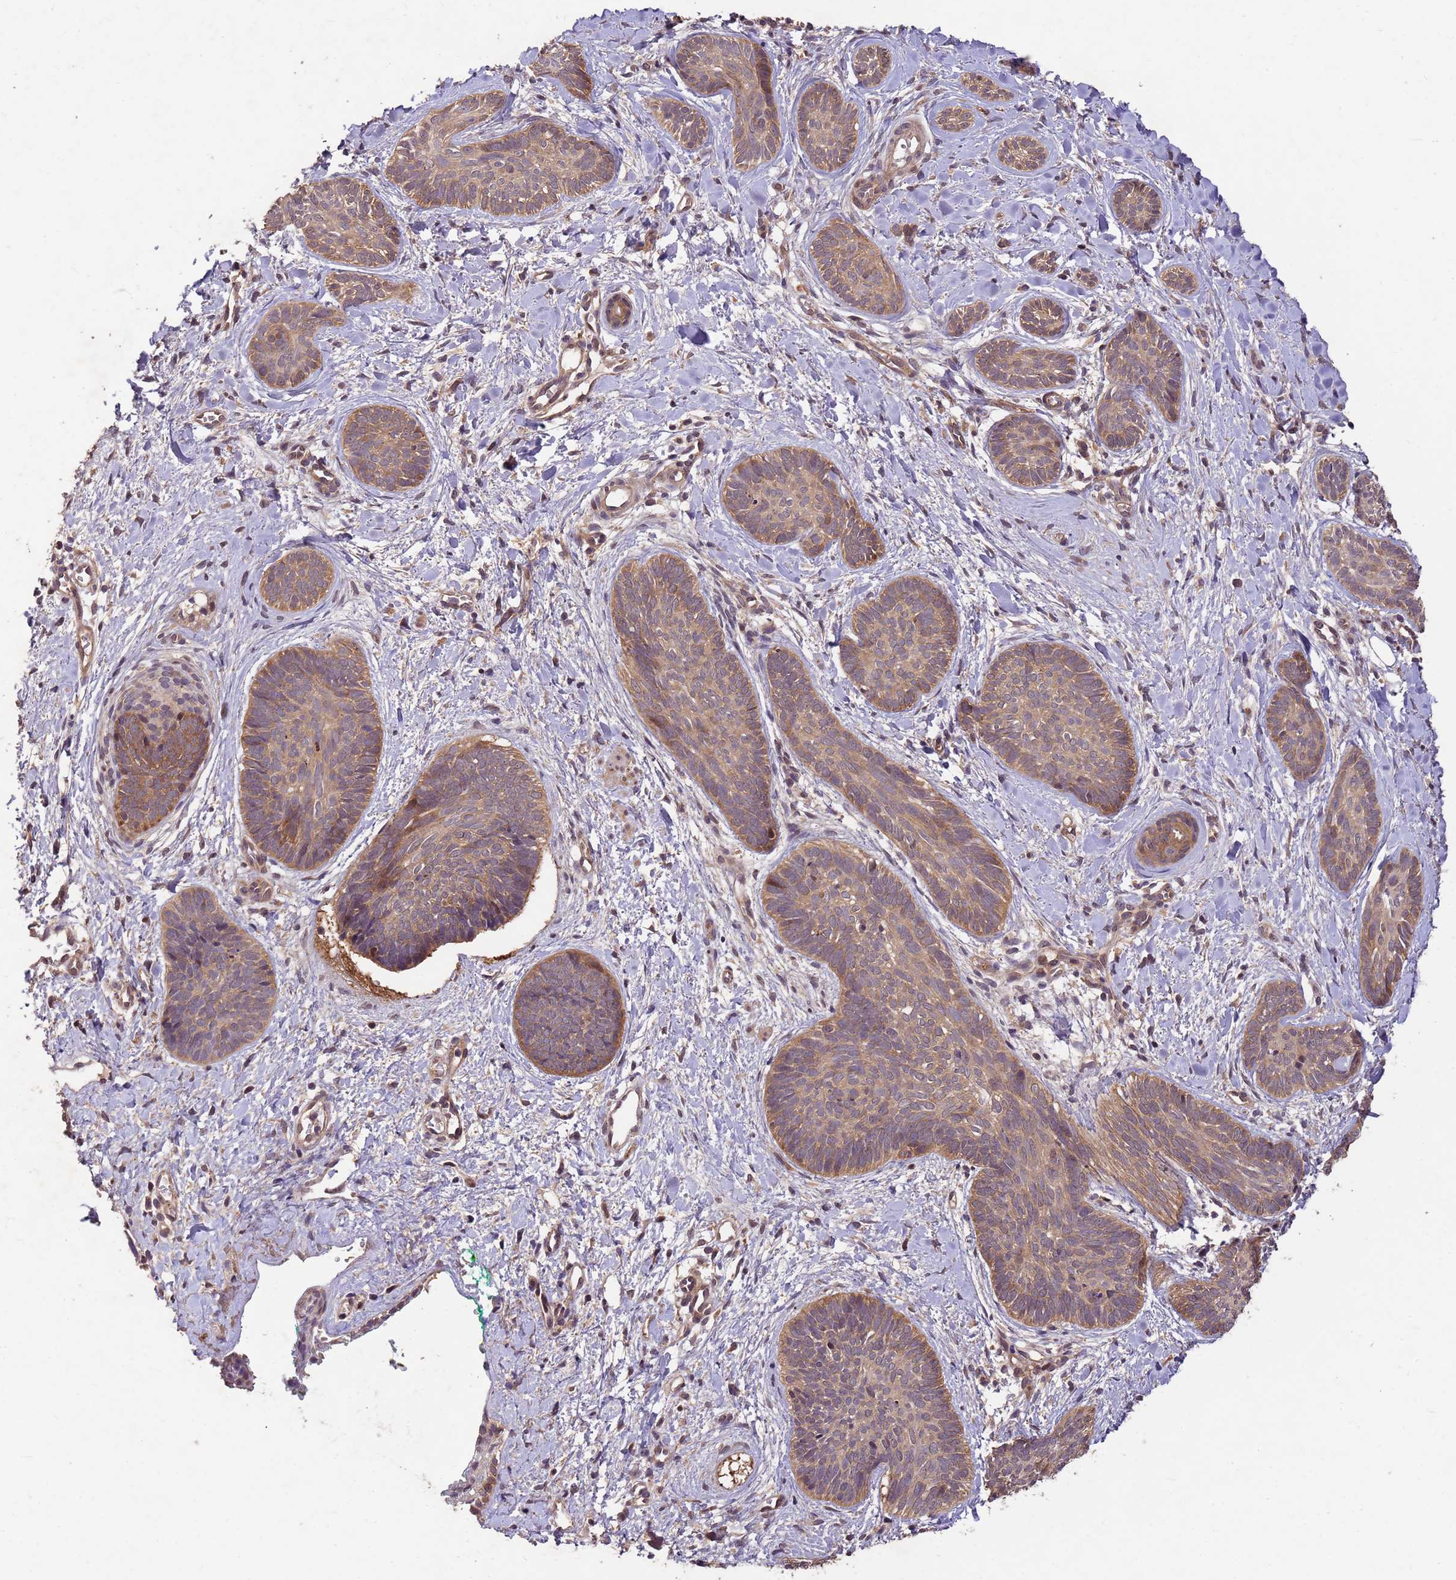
{"staining": {"intensity": "moderate", "quantity": ">75%", "location": "cytoplasmic/membranous"}, "tissue": "skin cancer", "cell_type": "Tumor cells", "image_type": "cancer", "snomed": [{"axis": "morphology", "description": "Basal cell carcinoma"}, {"axis": "topography", "description": "Skin"}], "caption": "Human skin basal cell carcinoma stained with a protein marker shows moderate staining in tumor cells.", "gene": "PPP2CB", "patient": {"sex": "female", "age": 81}}